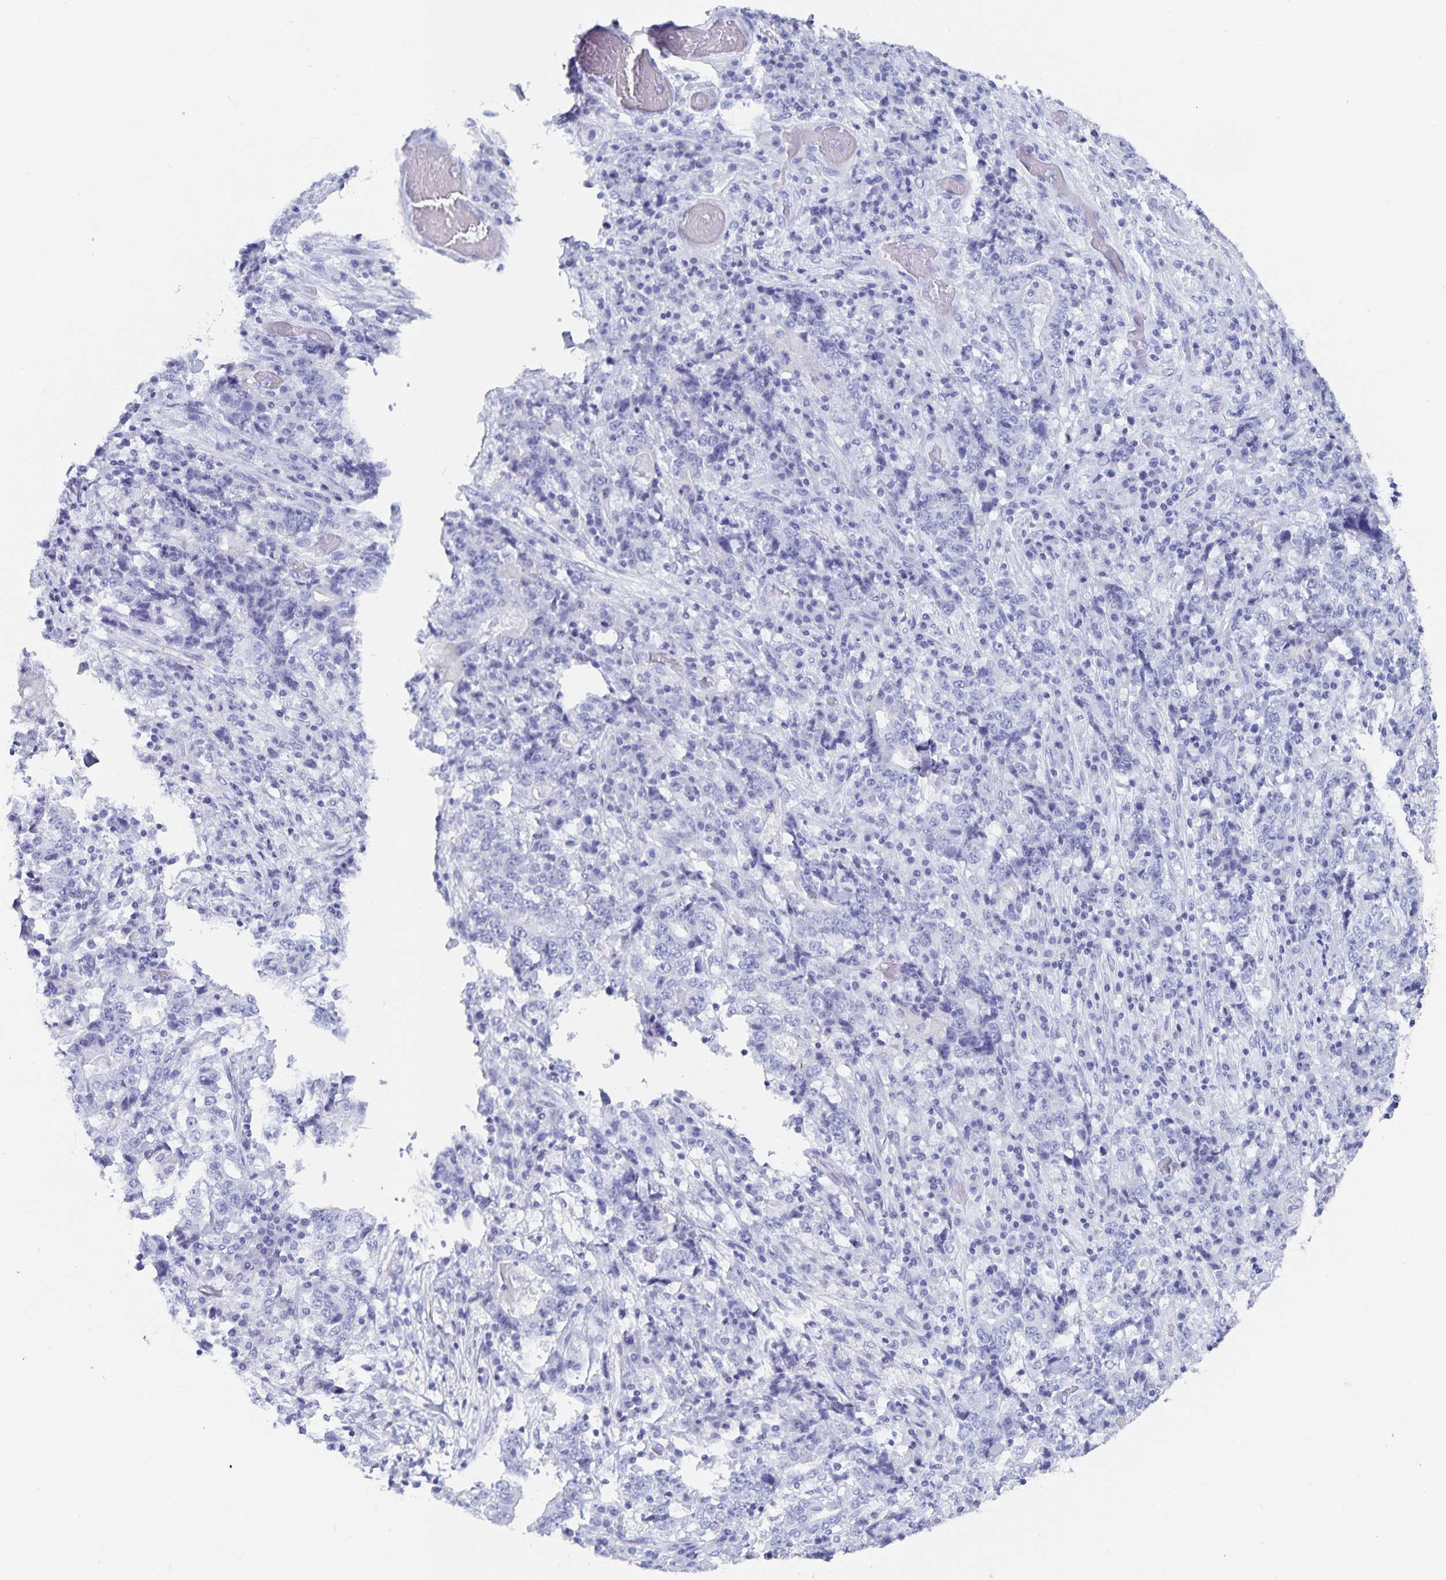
{"staining": {"intensity": "negative", "quantity": "none", "location": "none"}, "tissue": "stomach cancer", "cell_type": "Tumor cells", "image_type": "cancer", "snomed": [{"axis": "morphology", "description": "Normal tissue, NOS"}, {"axis": "morphology", "description": "Adenocarcinoma, NOS"}, {"axis": "topography", "description": "Stomach, upper"}, {"axis": "topography", "description": "Stomach"}], "caption": "Protein analysis of stomach adenocarcinoma shows no significant positivity in tumor cells. (Brightfield microscopy of DAB immunohistochemistry at high magnification).", "gene": "C19orf73", "patient": {"sex": "male", "age": 59}}